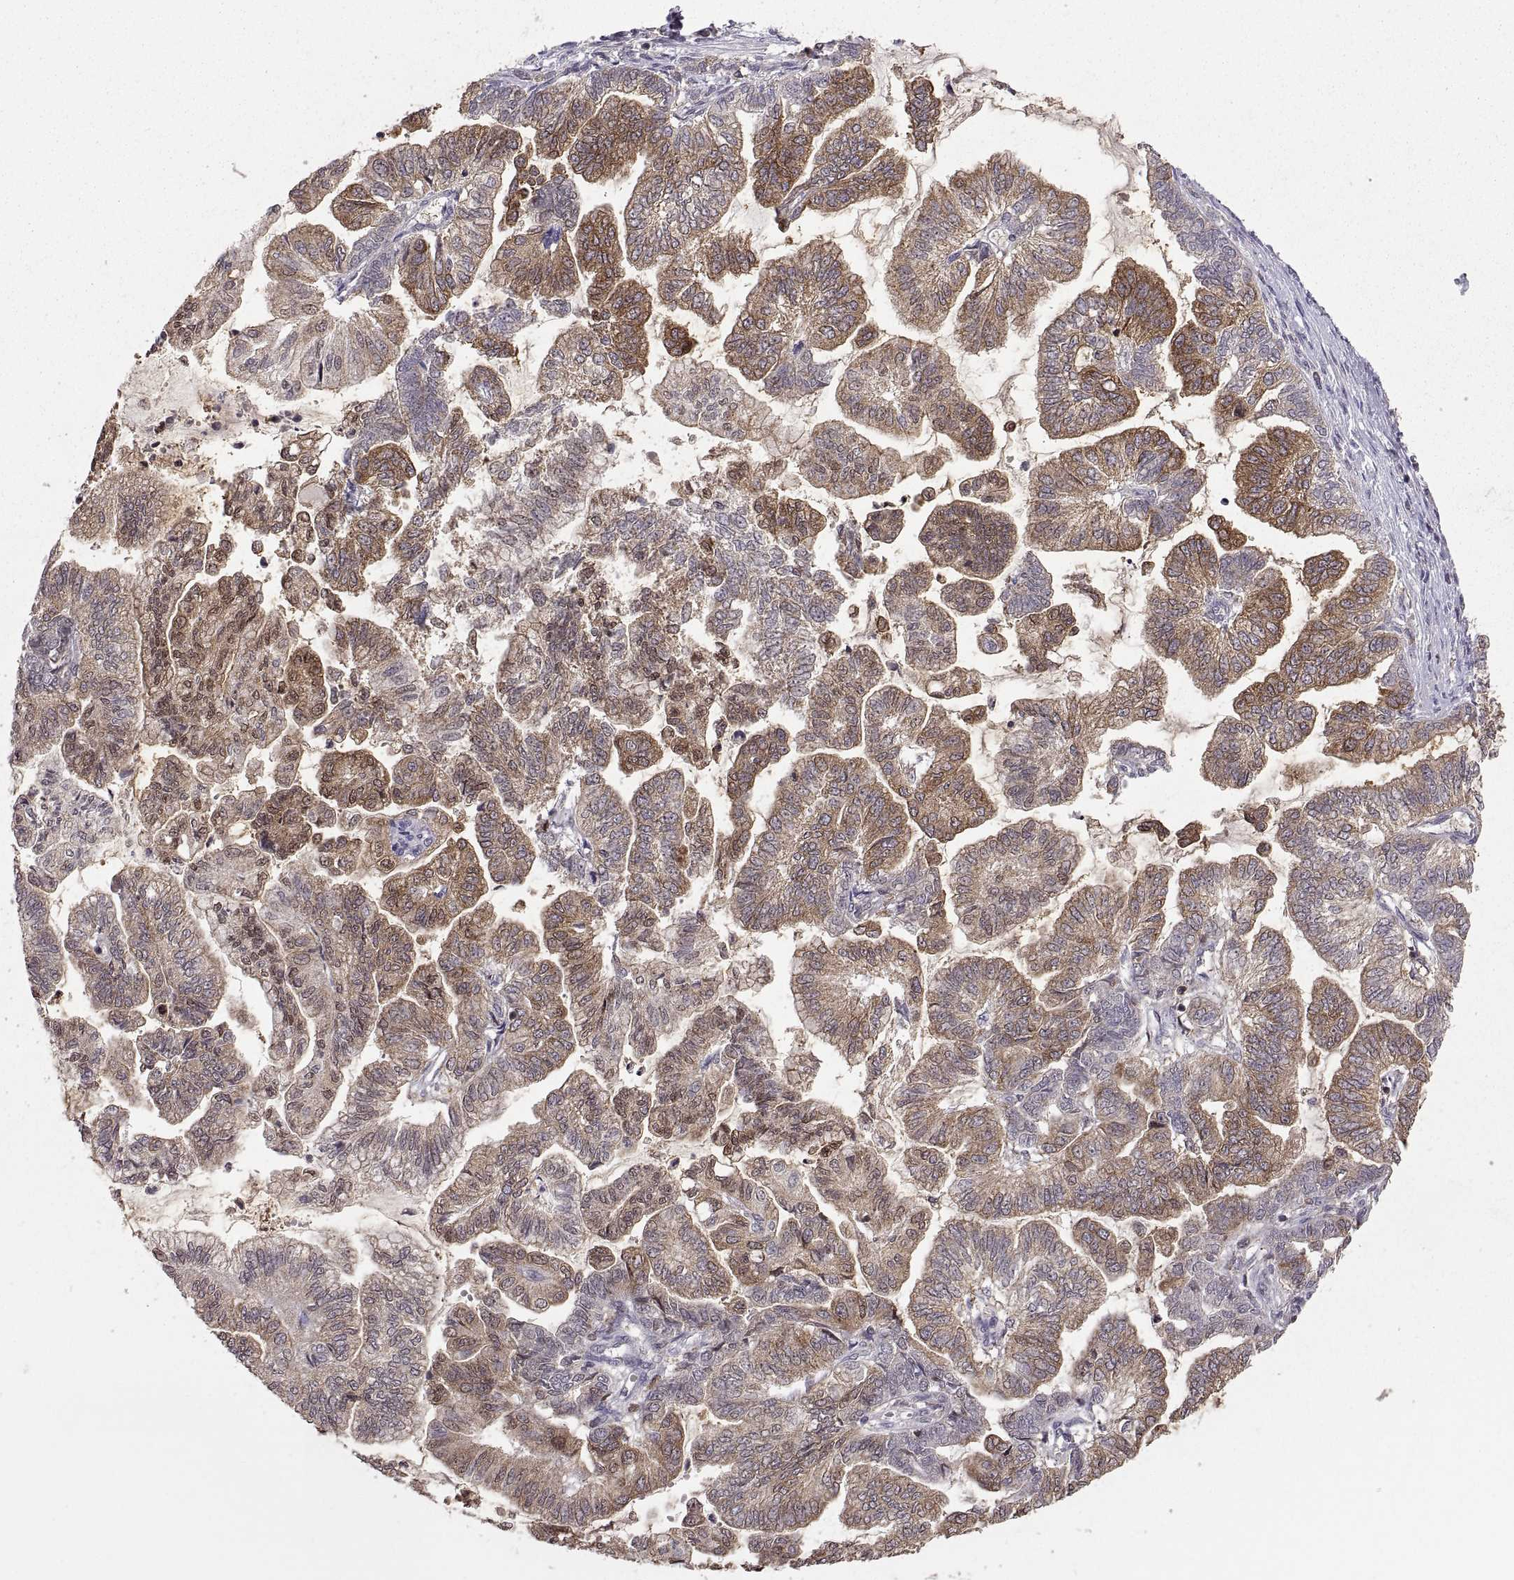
{"staining": {"intensity": "moderate", "quantity": "25%-75%", "location": "cytoplasmic/membranous"}, "tissue": "stomach cancer", "cell_type": "Tumor cells", "image_type": "cancer", "snomed": [{"axis": "morphology", "description": "Adenocarcinoma, NOS"}, {"axis": "topography", "description": "Stomach"}], "caption": "Stomach cancer stained with immunohistochemistry (IHC) displays moderate cytoplasmic/membranous staining in about 25%-75% of tumor cells.", "gene": "EZR", "patient": {"sex": "male", "age": 83}}